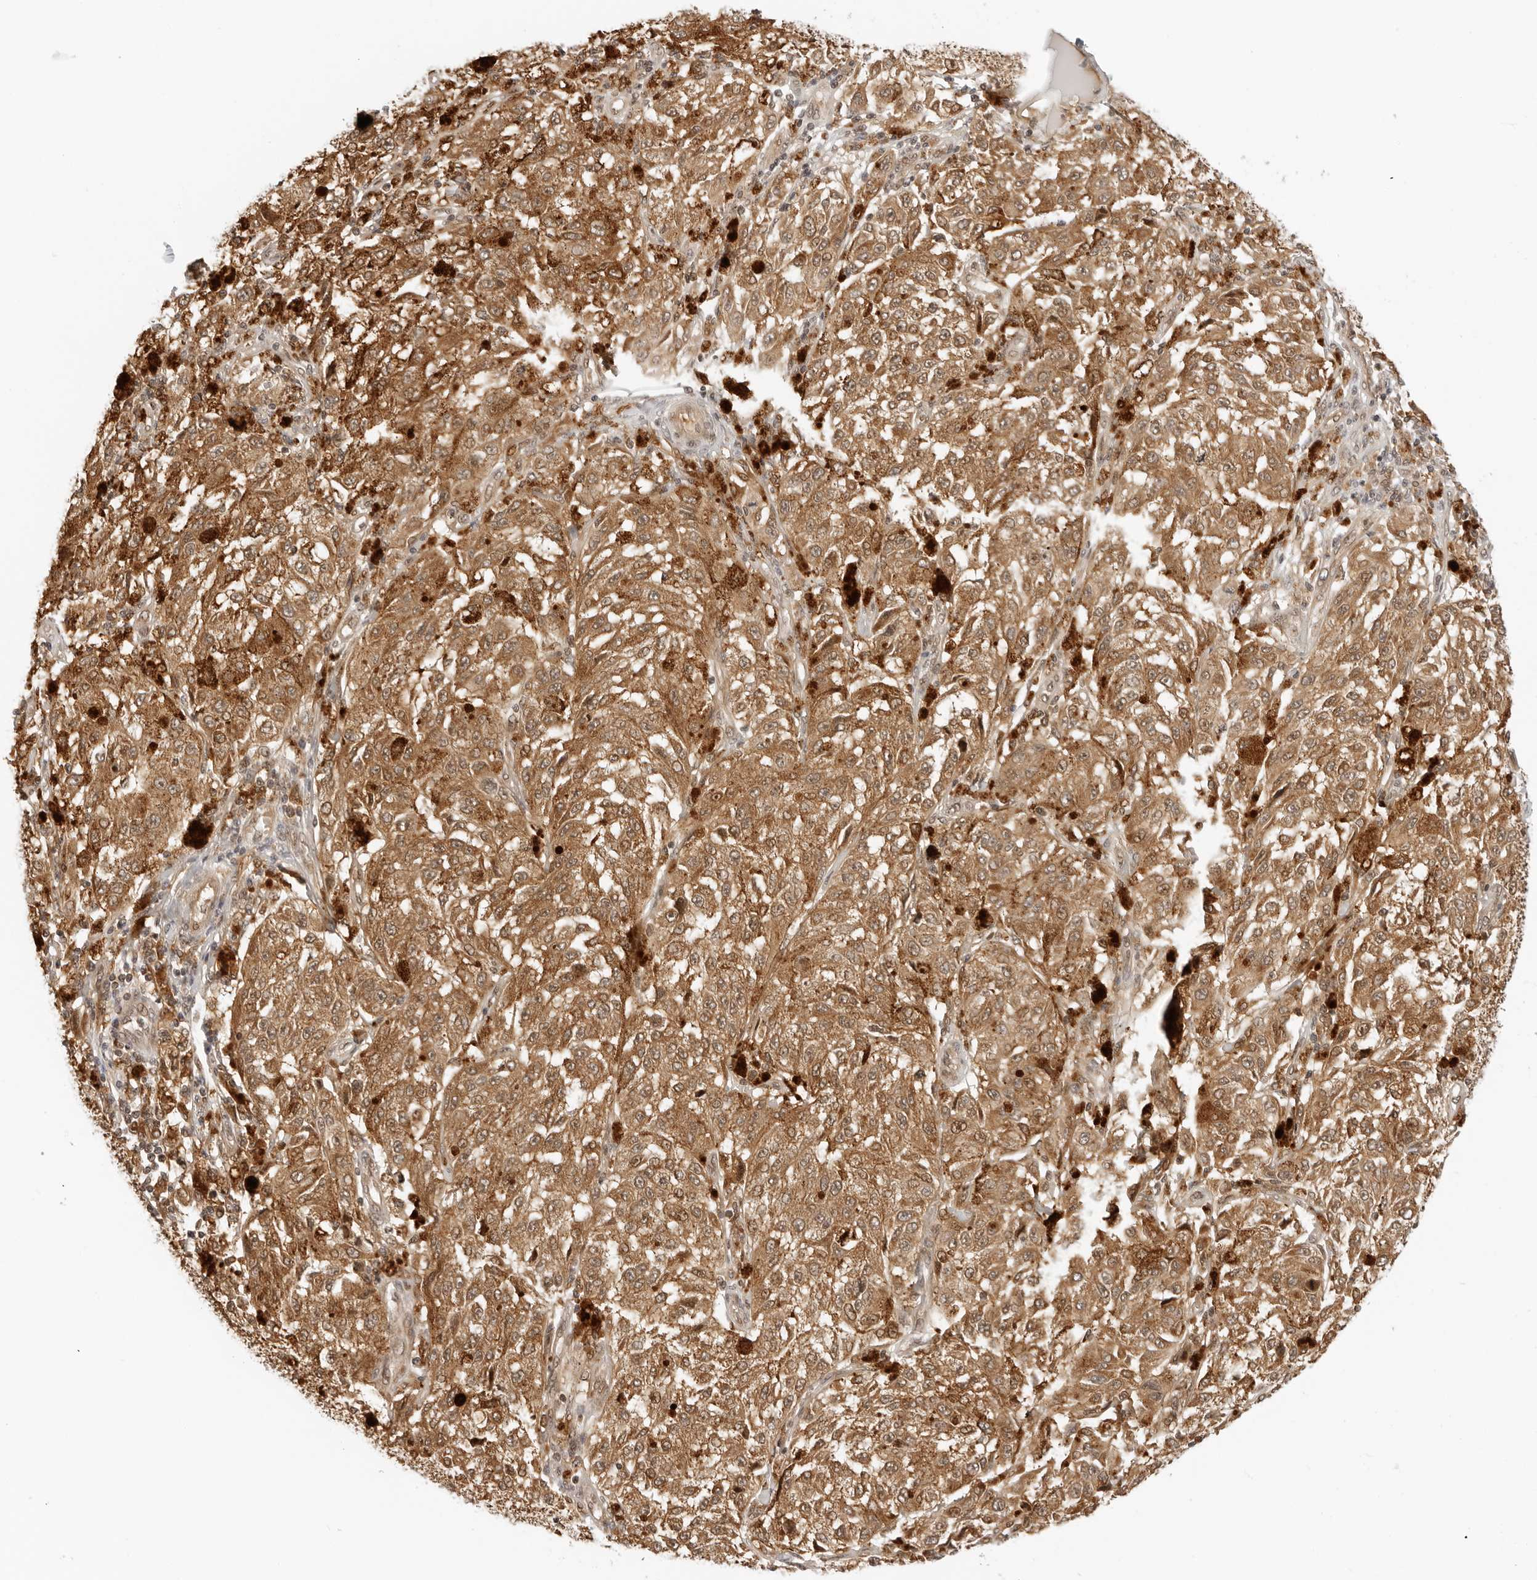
{"staining": {"intensity": "moderate", "quantity": ">75%", "location": "cytoplasmic/membranous,nuclear"}, "tissue": "melanoma", "cell_type": "Tumor cells", "image_type": "cancer", "snomed": [{"axis": "morphology", "description": "Malignant melanoma, NOS"}, {"axis": "topography", "description": "Skin"}], "caption": "Protein staining exhibits moderate cytoplasmic/membranous and nuclear positivity in about >75% of tumor cells in melanoma. Ihc stains the protein of interest in brown and the nuclei are stained blue.", "gene": "RC3H1", "patient": {"sex": "female", "age": 64}}